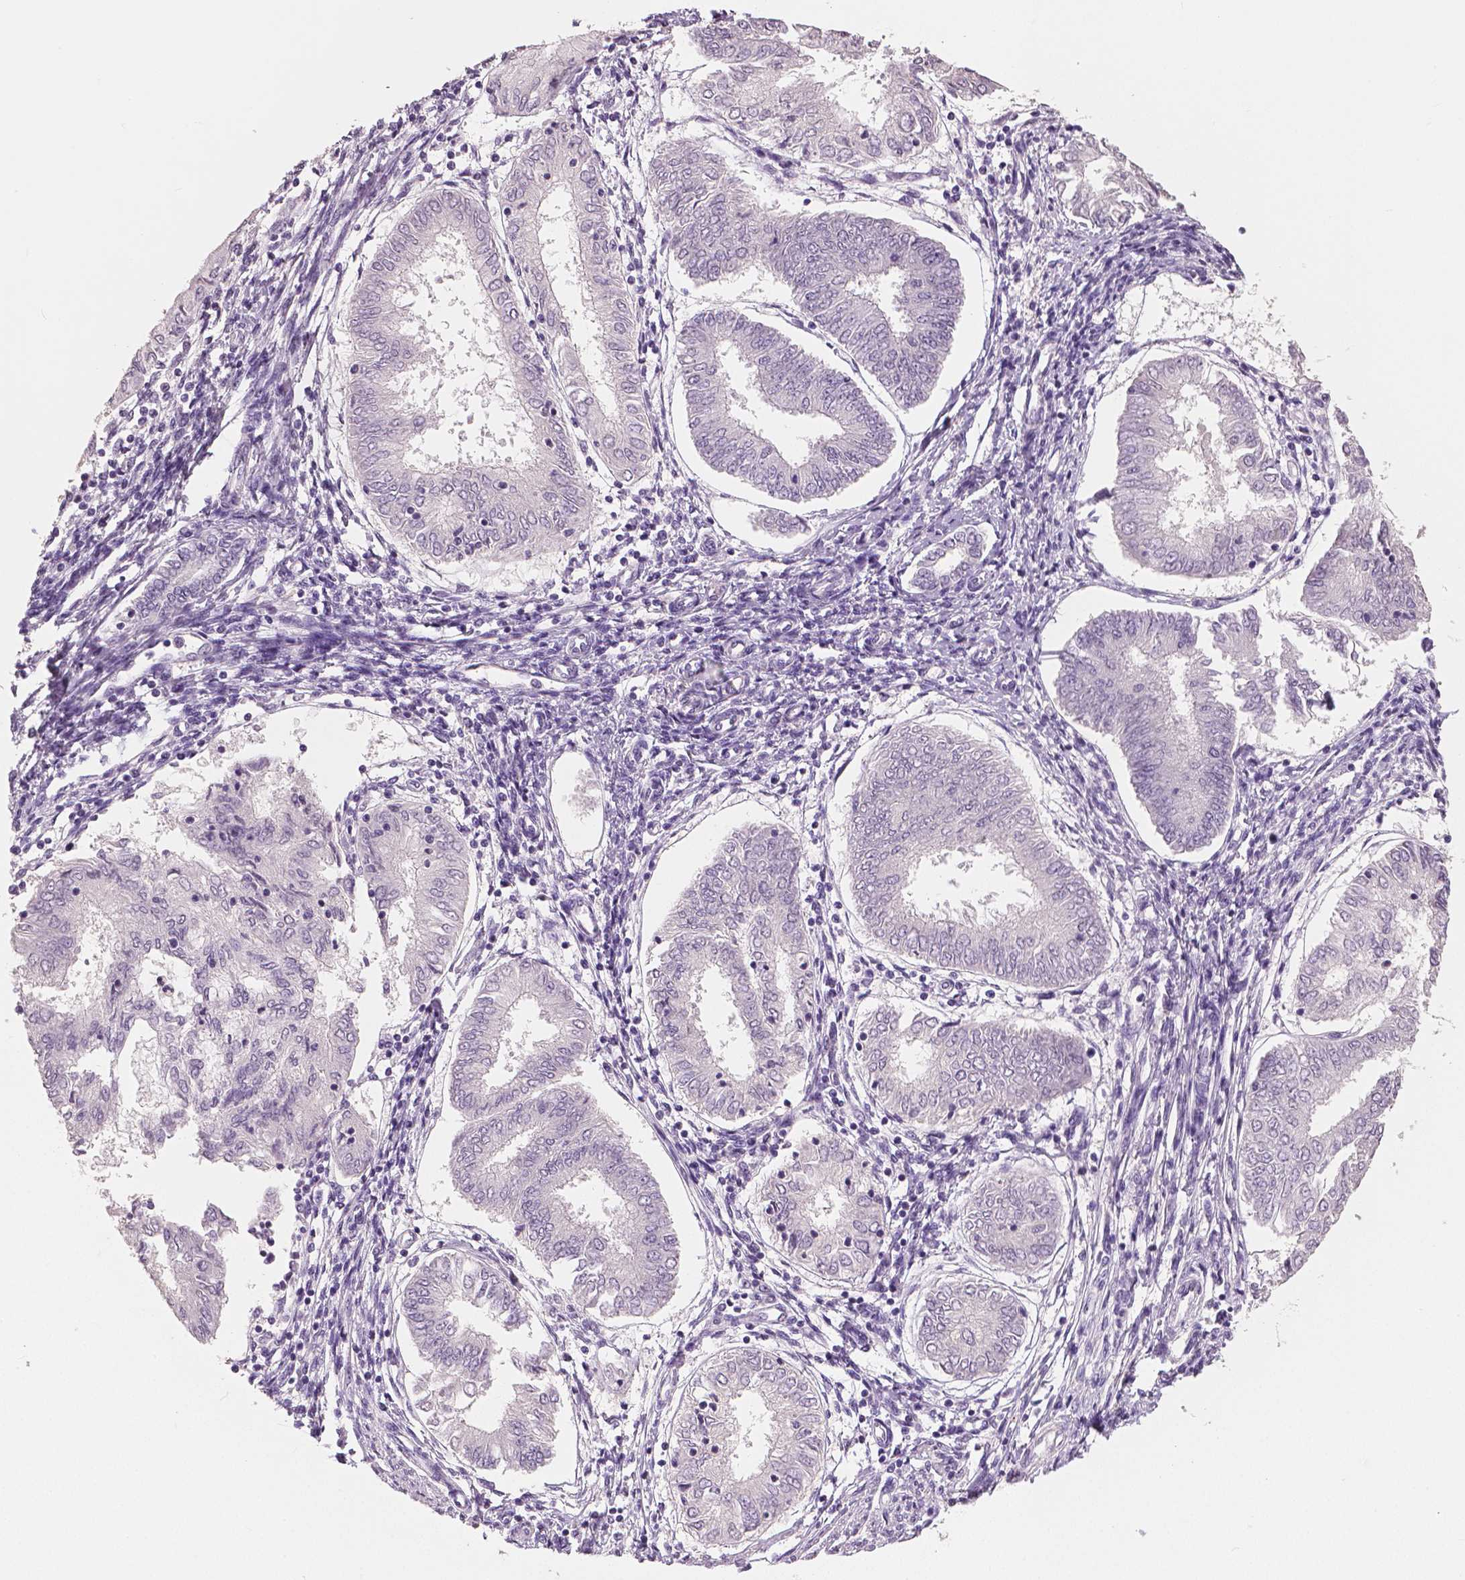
{"staining": {"intensity": "negative", "quantity": "none", "location": "none"}, "tissue": "endometrial cancer", "cell_type": "Tumor cells", "image_type": "cancer", "snomed": [{"axis": "morphology", "description": "Adenocarcinoma, NOS"}, {"axis": "topography", "description": "Endometrium"}], "caption": "Immunohistochemistry (IHC) histopathology image of neoplastic tissue: endometrial cancer stained with DAB displays no significant protein positivity in tumor cells.", "gene": "NECAB1", "patient": {"sex": "female", "age": 68}}